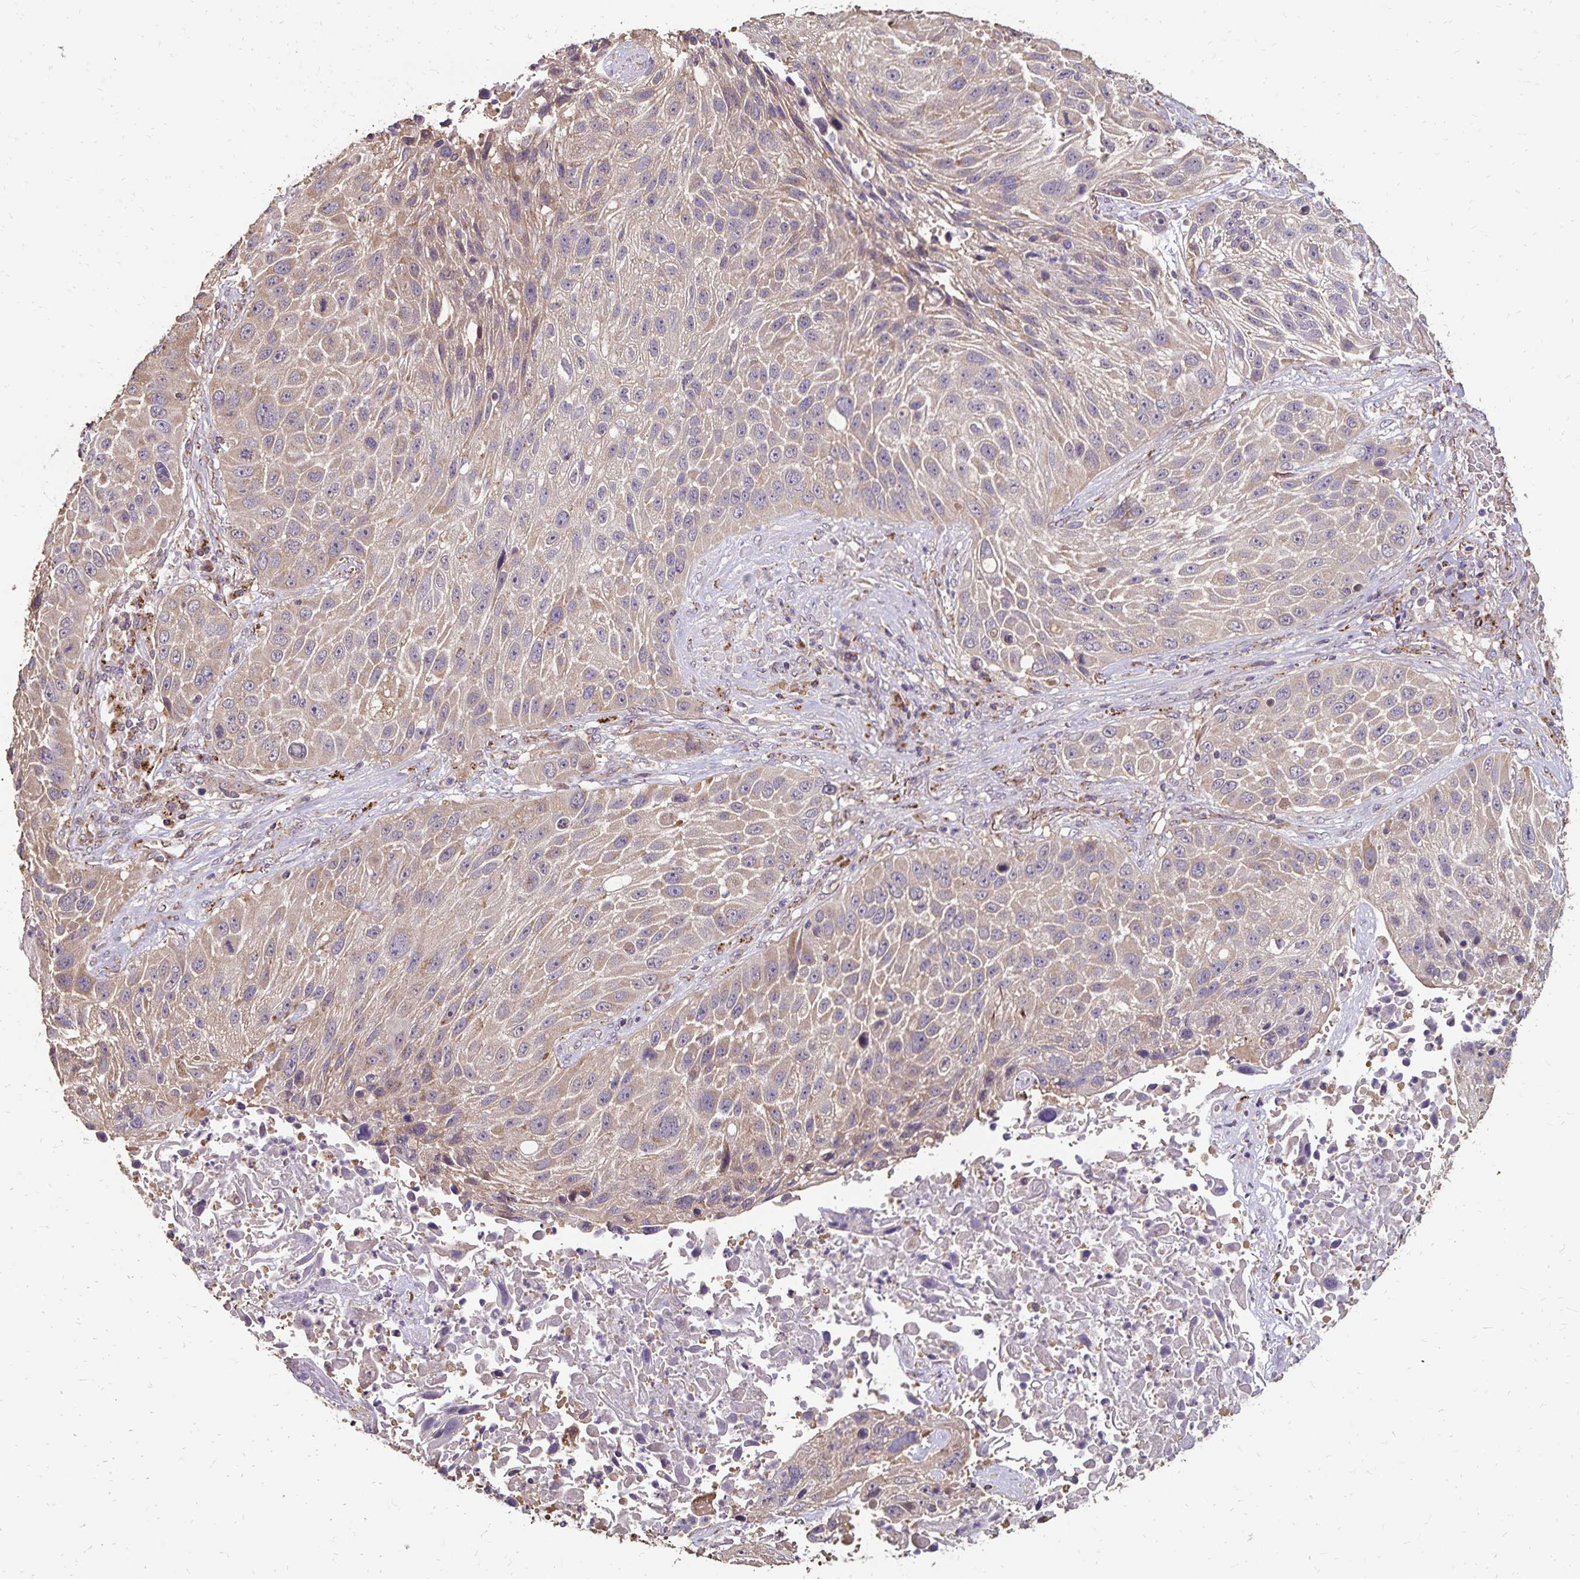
{"staining": {"intensity": "weak", "quantity": "25%-75%", "location": "cytoplasmic/membranous"}, "tissue": "lung cancer", "cell_type": "Tumor cells", "image_type": "cancer", "snomed": [{"axis": "morphology", "description": "Normal morphology"}, {"axis": "morphology", "description": "Squamous cell carcinoma, NOS"}, {"axis": "topography", "description": "Lymph node"}, {"axis": "topography", "description": "Lung"}], "caption": "Immunohistochemical staining of lung cancer (squamous cell carcinoma) reveals low levels of weak cytoplasmic/membranous staining in approximately 25%-75% of tumor cells.", "gene": "EMC10", "patient": {"sex": "male", "age": 67}}